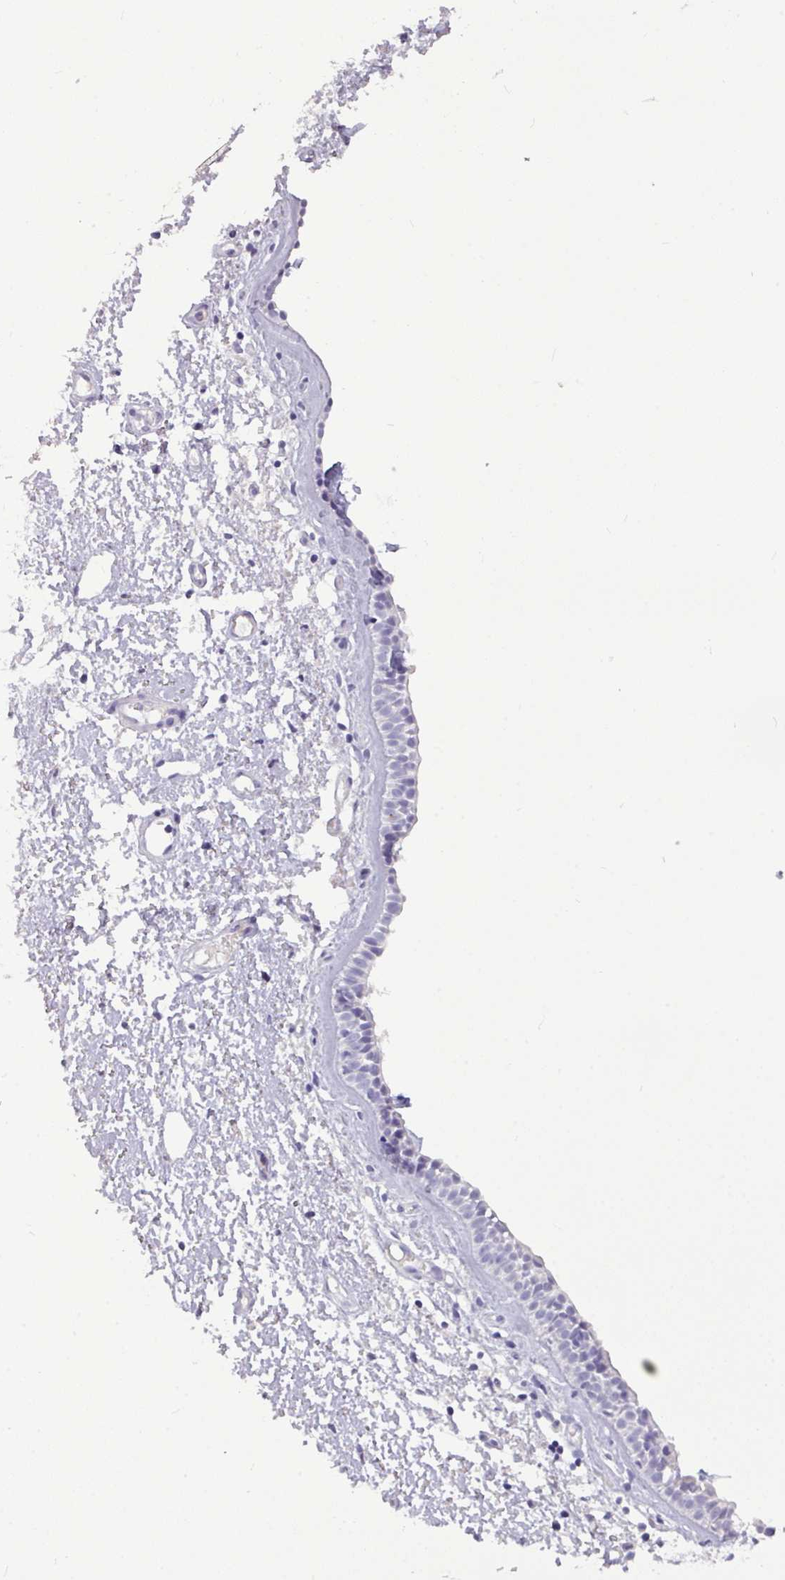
{"staining": {"intensity": "negative", "quantity": "none", "location": "none"}, "tissue": "nasopharynx", "cell_type": "Respiratory epithelial cells", "image_type": "normal", "snomed": [{"axis": "morphology", "description": "Normal tissue, NOS"}, {"axis": "topography", "description": "Cartilage tissue"}, {"axis": "topography", "description": "Nasopharynx"}], "caption": "Micrograph shows no protein positivity in respiratory epithelial cells of unremarkable nasopharynx. The staining was performed using DAB (3,3'-diaminobenzidine) to visualize the protein expression in brown, while the nuclei were stained in blue with hematoxylin (Magnification: 20x).", "gene": "TMEM91", "patient": {"sex": "male", "age": 56}}